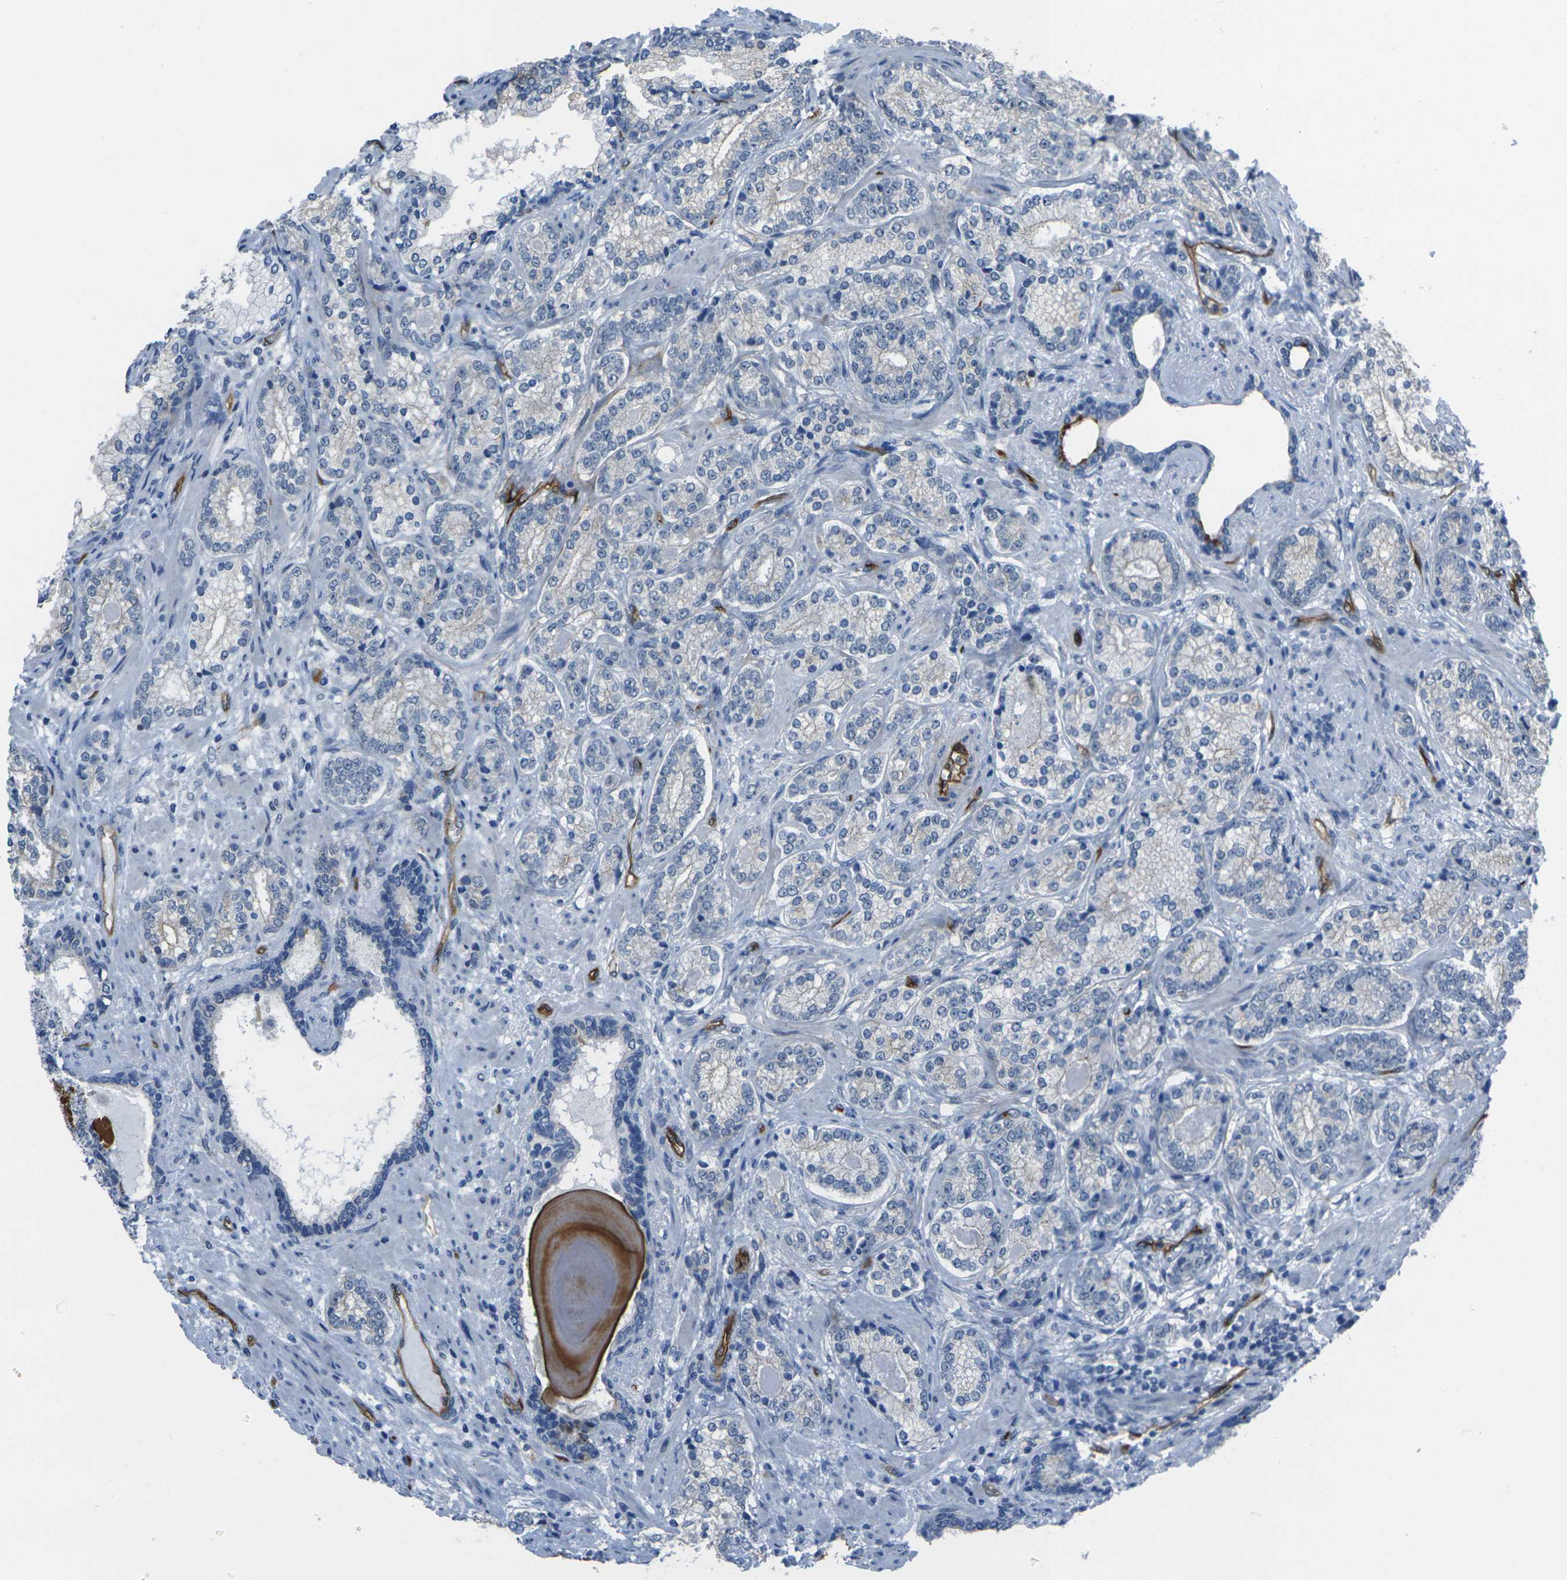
{"staining": {"intensity": "negative", "quantity": "none", "location": "none"}, "tissue": "prostate cancer", "cell_type": "Tumor cells", "image_type": "cancer", "snomed": [{"axis": "morphology", "description": "Adenocarcinoma, High grade"}, {"axis": "topography", "description": "Prostate"}], "caption": "Human prostate high-grade adenocarcinoma stained for a protein using immunohistochemistry exhibits no positivity in tumor cells.", "gene": "HSPA12B", "patient": {"sex": "male", "age": 61}}